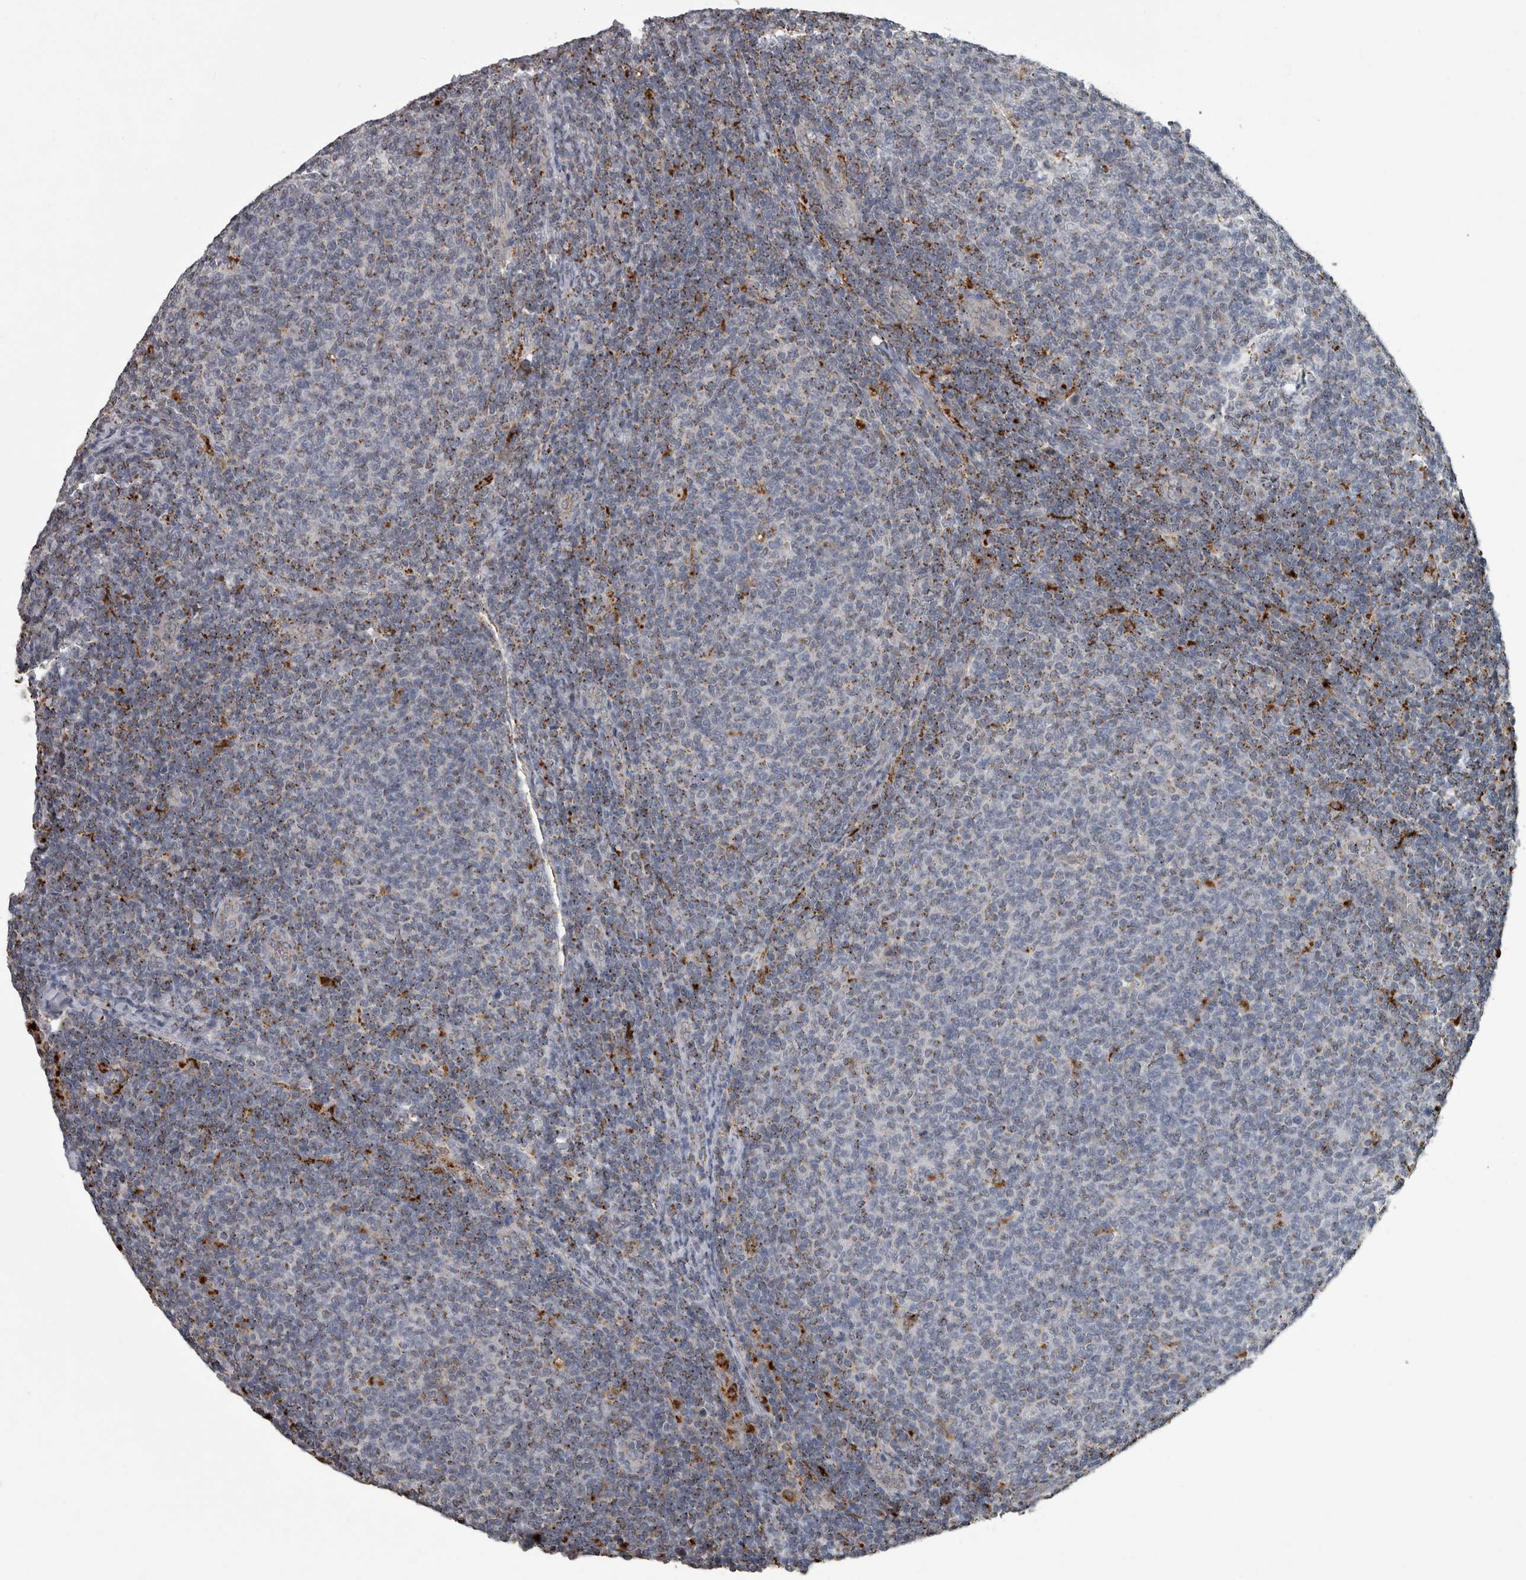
{"staining": {"intensity": "moderate", "quantity": "<25%", "location": "cytoplasmic/membranous"}, "tissue": "lymphoma", "cell_type": "Tumor cells", "image_type": "cancer", "snomed": [{"axis": "morphology", "description": "Malignant lymphoma, non-Hodgkin's type, Low grade"}, {"axis": "topography", "description": "Lymph node"}], "caption": "Low-grade malignant lymphoma, non-Hodgkin's type stained for a protein shows moderate cytoplasmic/membranous positivity in tumor cells. (DAB (3,3'-diaminobenzidine) = brown stain, brightfield microscopy at high magnification).", "gene": "NAAA", "patient": {"sex": "male", "age": 66}}